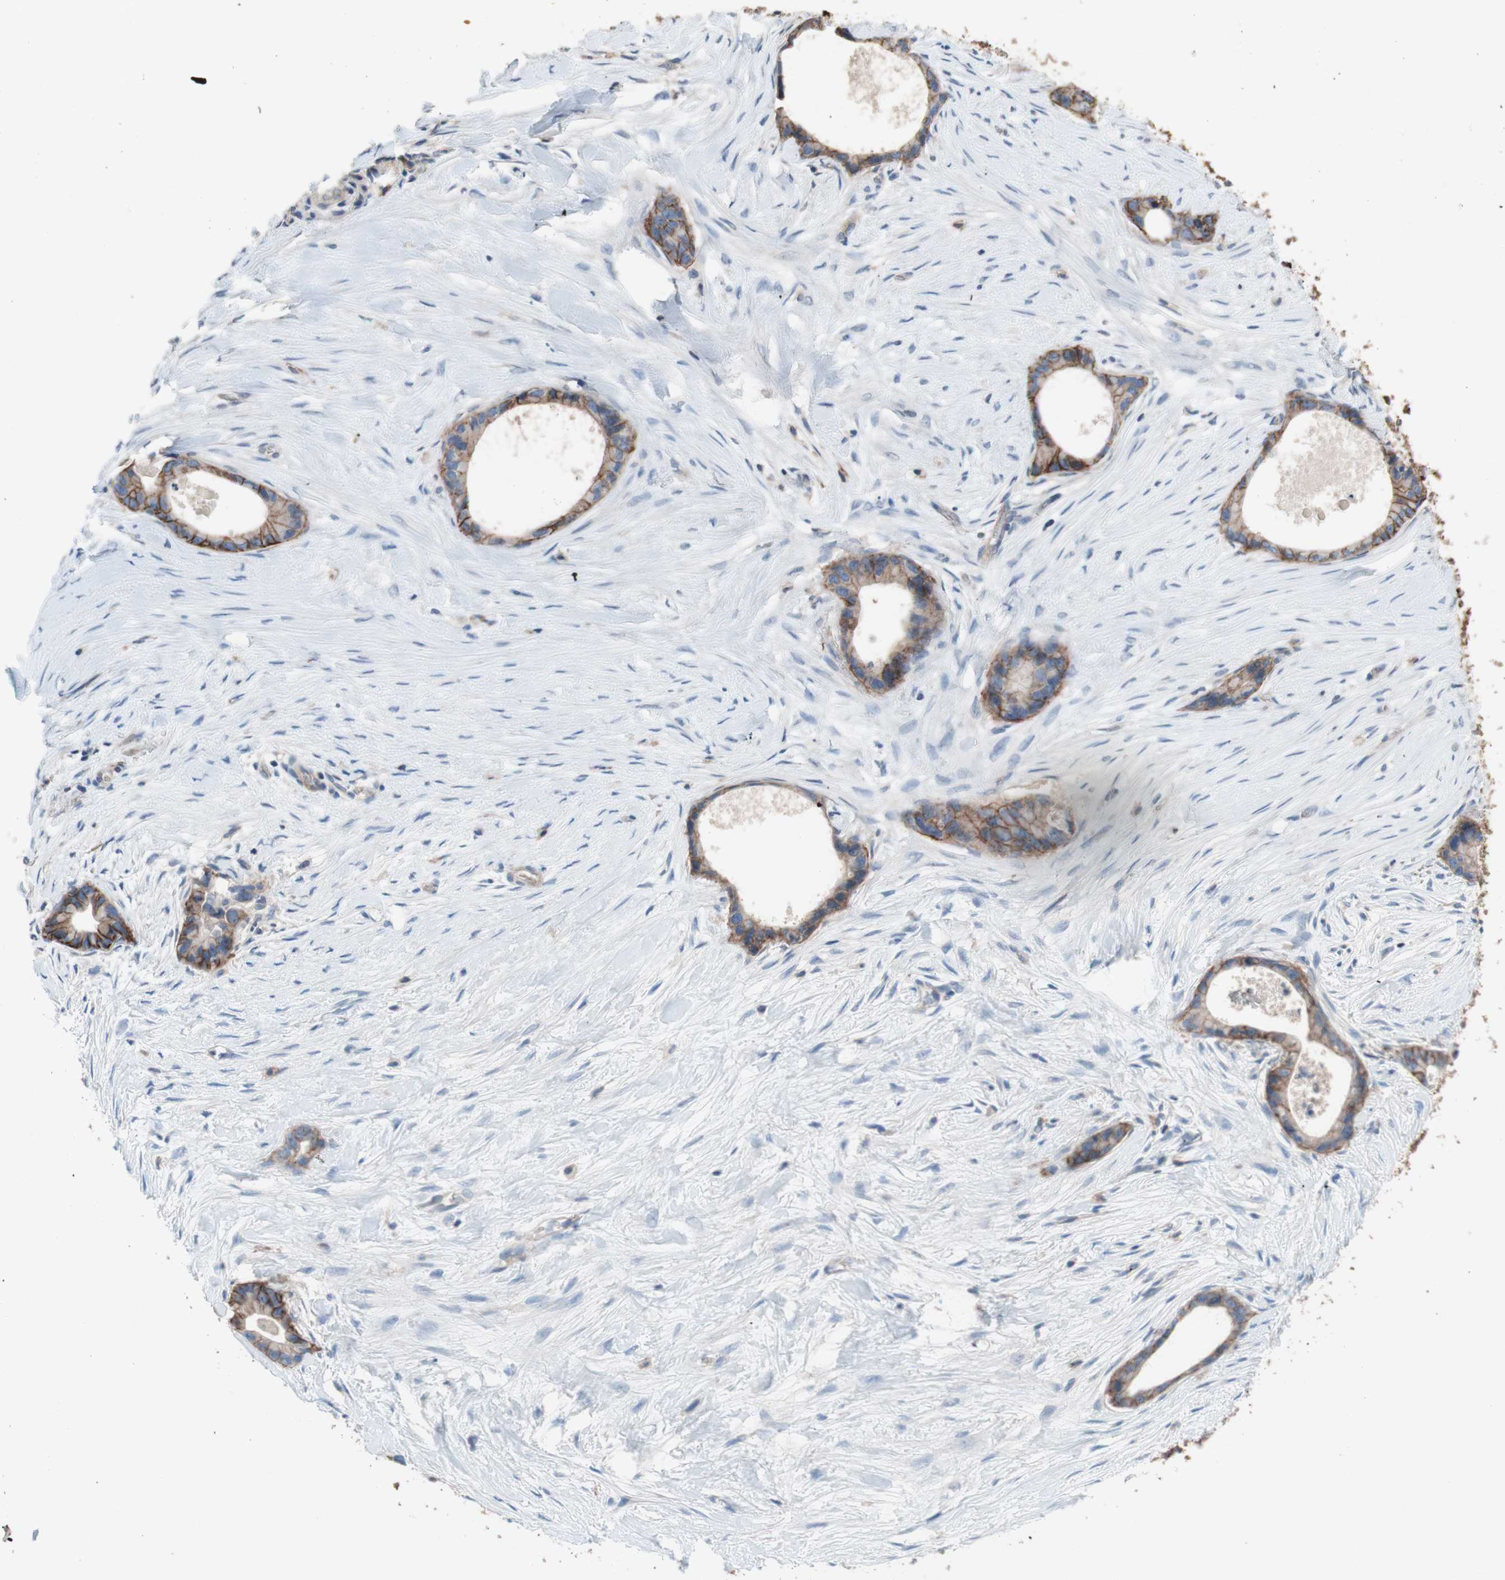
{"staining": {"intensity": "weak", "quantity": ">75%", "location": "cytoplasmic/membranous"}, "tissue": "liver cancer", "cell_type": "Tumor cells", "image_type": "cancer", "snomed": [{"axis": "morphology", "description": "Cholangiocarcinoma"}, {"axis": "topography", "description": "Liver"}], "caption": "Tumor cells show weak cytoplasmic/membranous staining in about >75% of cells in liver cholangiocarcinoma. (IHC, brightfield microscopy, high magnification).", "gene": "CD46", "patient": {"sex": "female", "age": 55}}